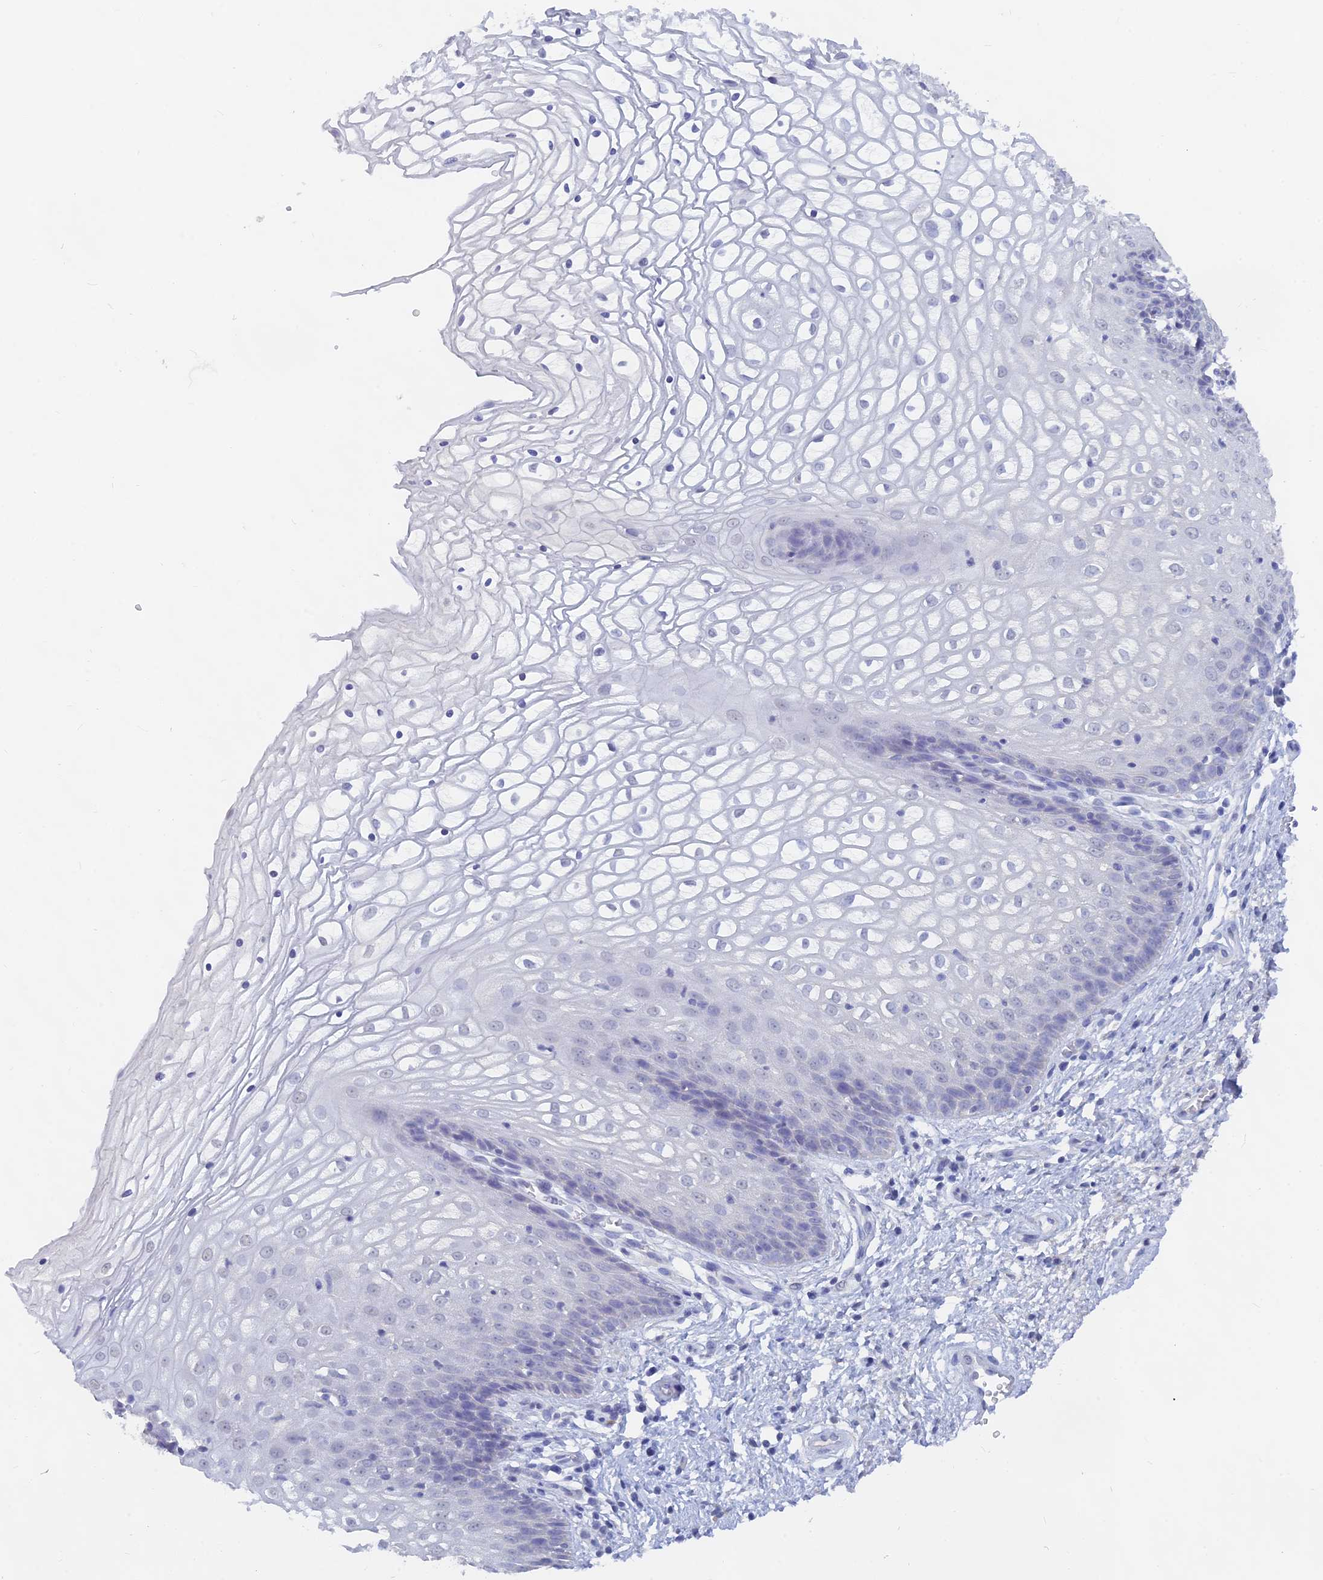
{"staining": {"intensity": "negative", "quantity": "none", "location": "none"}, "tissue": "vagina", "cell_type": "Squamous epithelial cells", "image_type": "normal", "snomed": [{"axis": "morphology", "description": "Normal tissue, NOS"}, {"axis": "topography", "description": "Vagina"}], "caption": "This is an IHC histopathology image of benign vagina. There is no positivity in squamous epithelial cells.", "gene": "LRIF1", "patient": {"sex": "female", "age": 34}}